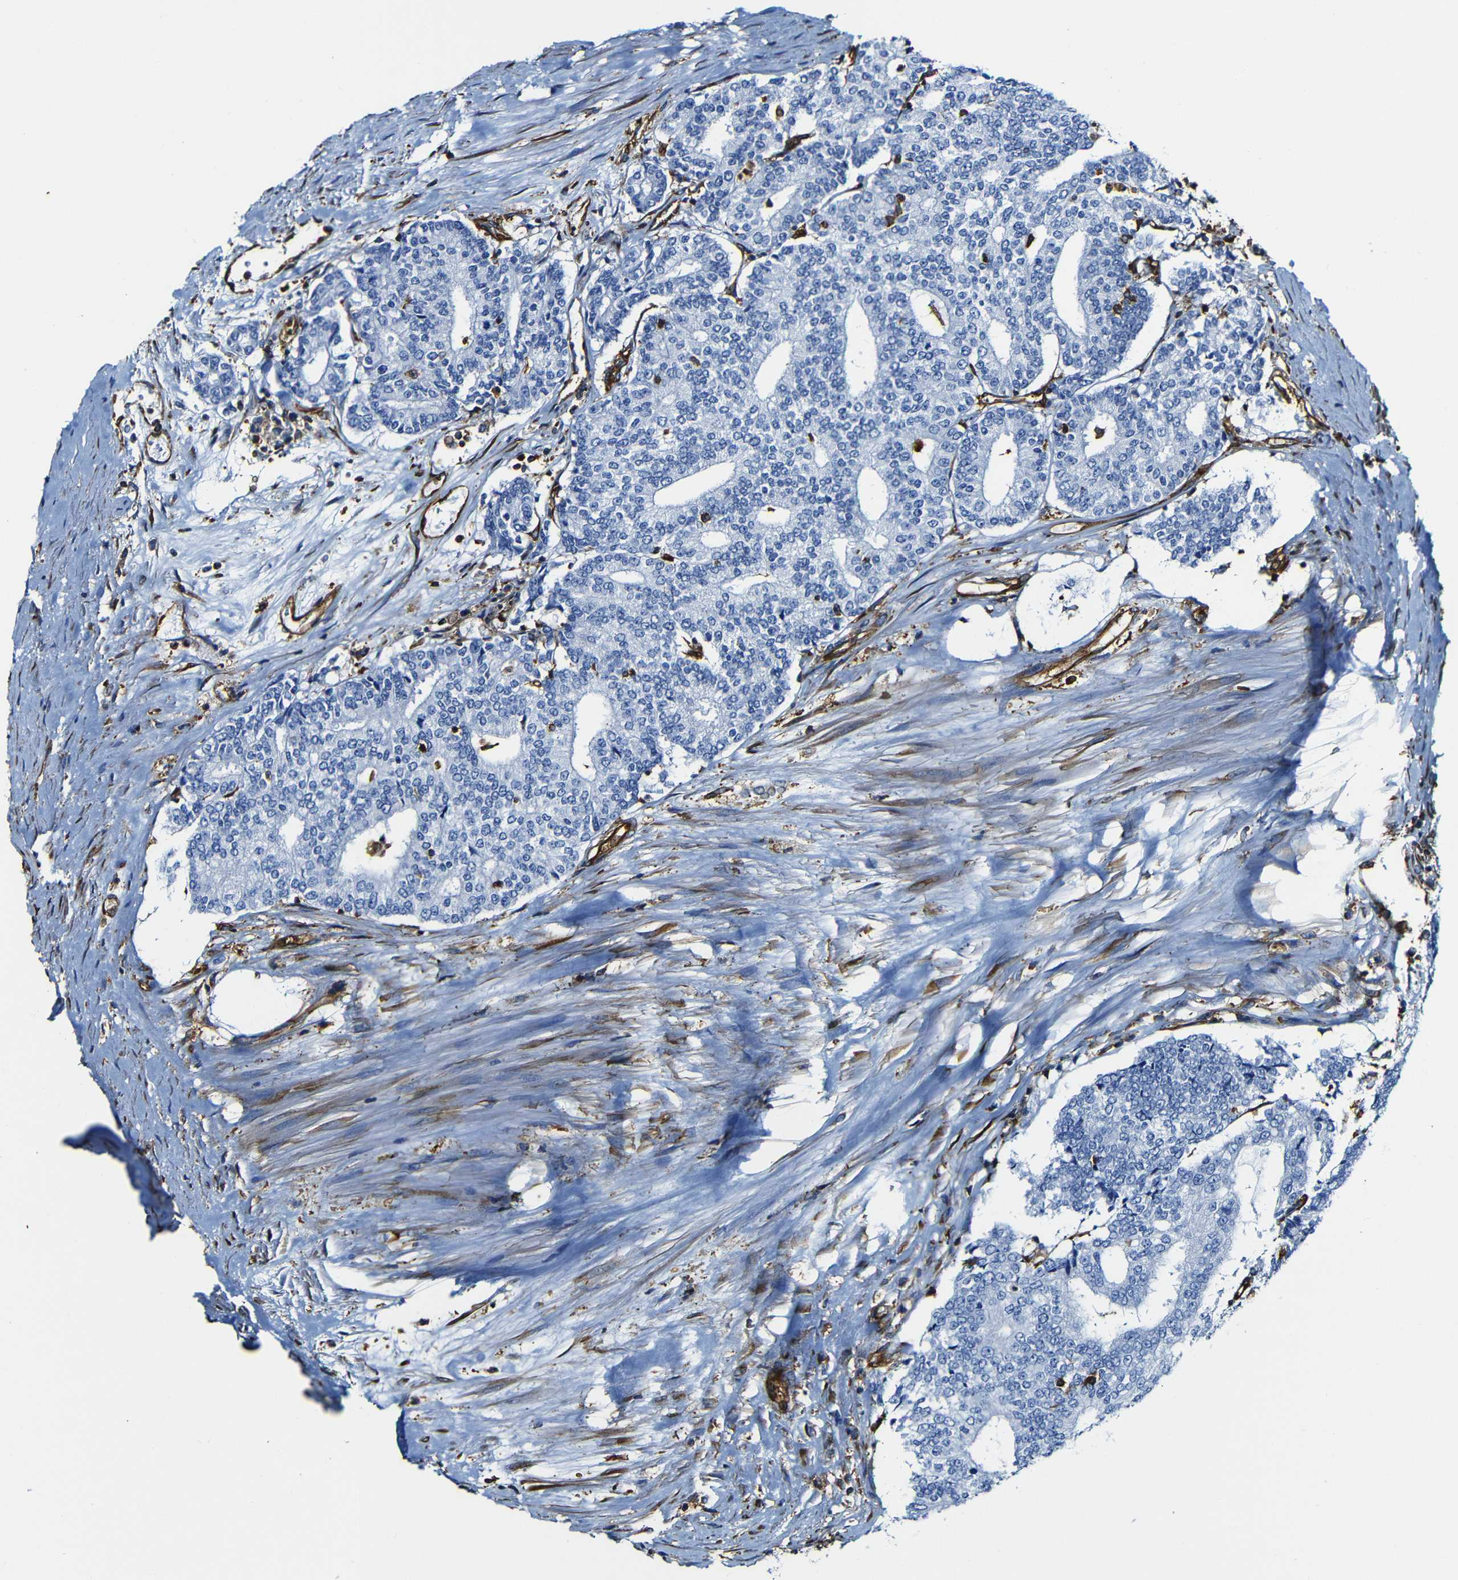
{"staining": {"intensity": "negative", "quantity": "none", "location": "none"}, "tissue": "prostate cancer", "cell_type": "Tumor cells", "image_type": "cancer", "snomed": [{"axis": "morphology", "description": "Normal tissue, NOS"}, {"axis": "morphology", "description": "Adenocarcinoma, High grade"}, {"axis": "topography", "description": "Prostate"}, {"axis": "topography", "description": "Seminal veicle"}], "caption": "Histopathology image shows no protein expression in tumor cells of adenocarcinoma (high-grade) (prostate) tissue.", "gene": "MSN", "patient": {"sex": "male", "age": 55}}